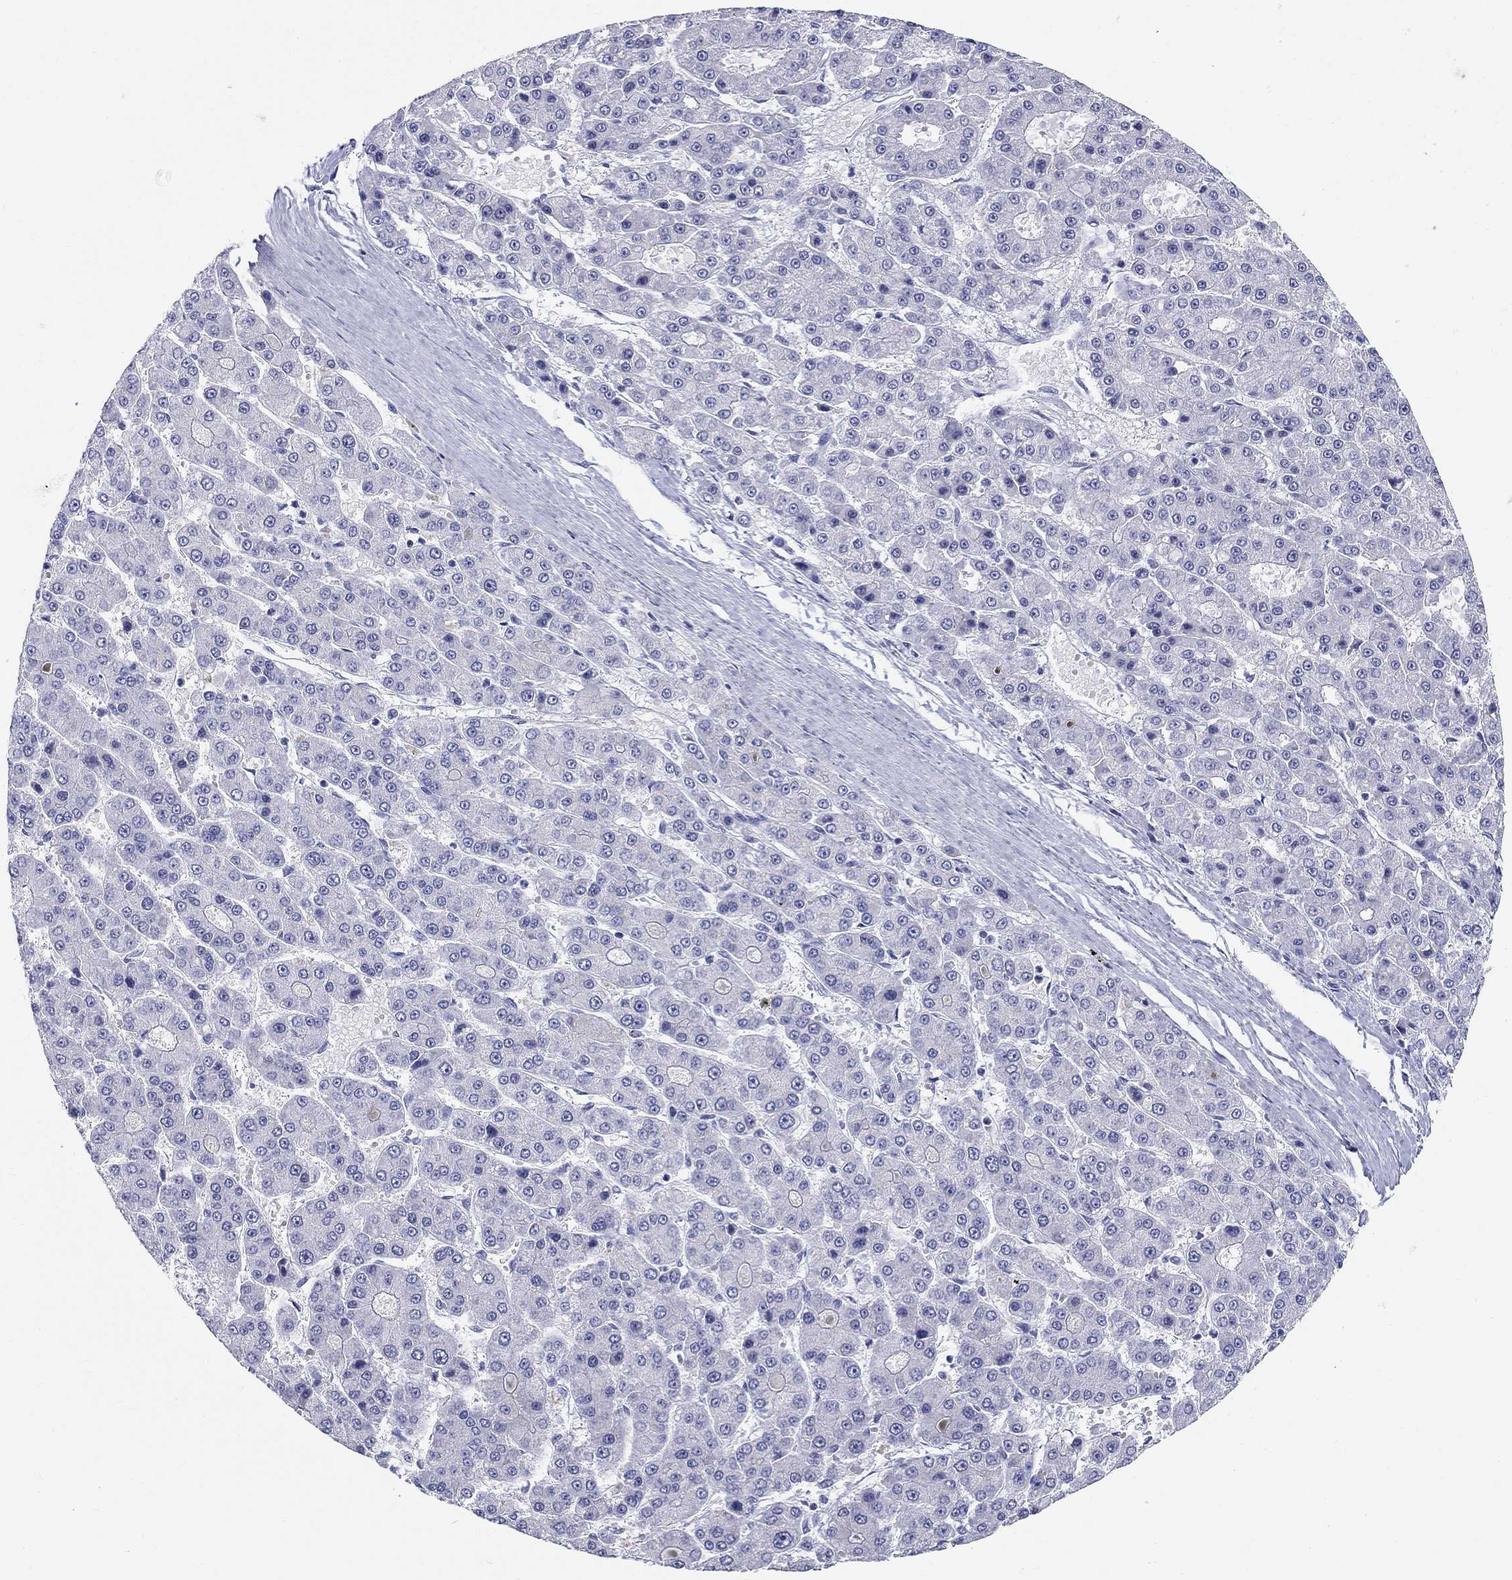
{"staining": {"intensity": "negative", "quantity": "none", "location": "none"}, "tissue": "liver cancer", "cell_type": "Tumor cells", "image_type": "cancer", "snomed": [{"axis": "morphology", "description": "Carcinoma, Hepatocellular, NOS"}, {"axis": "topography", "description": "Liver"}], "caption": "Immunohistochemistry (IHC) of liver hepatocellular carcinoma demonstrates no expression in tumor cells.", "gene": "LAMP5", "patient": {"sex": "male", "age": 70}}